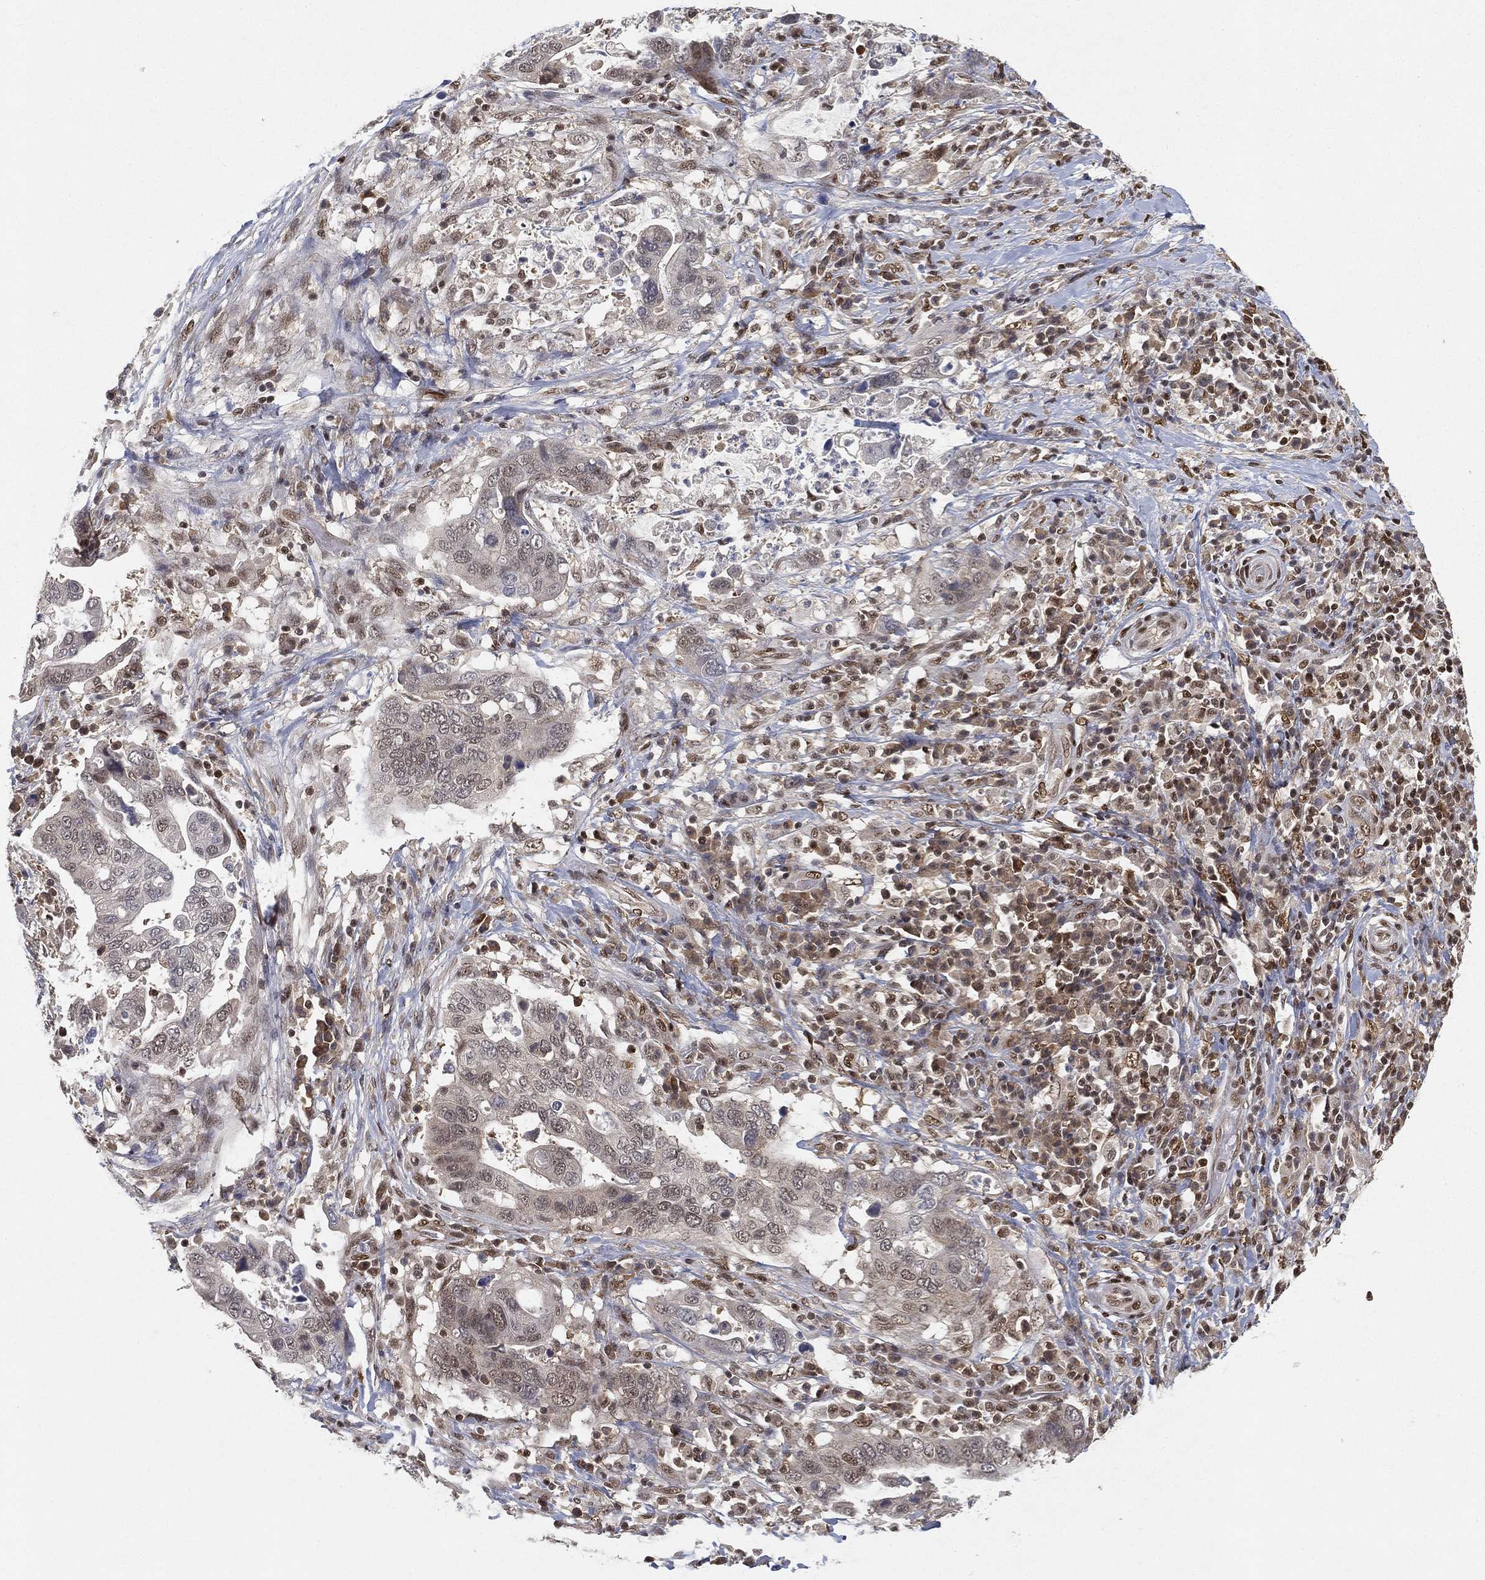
{"staining": {"intensity": "moderate", "quantity": "<25%", "location": "nuclear"}, "tissue": "stomach cancer", "cell_type": "Tumor cells", "image_type": "cancer", "snomed": [{"axis": "morphology", "description": "Adenocarcinoma, NOS"}, {"axis": "topography", "description": "Stomach"}], "caption": "DAB immunohistochemical staining of human adenocarcinoma (stomach) shows moderate nuclear protein staining in about <25% of tumor cells.", "gene": "CRTC3", "patient": {"sex": "male", "age": 54}}